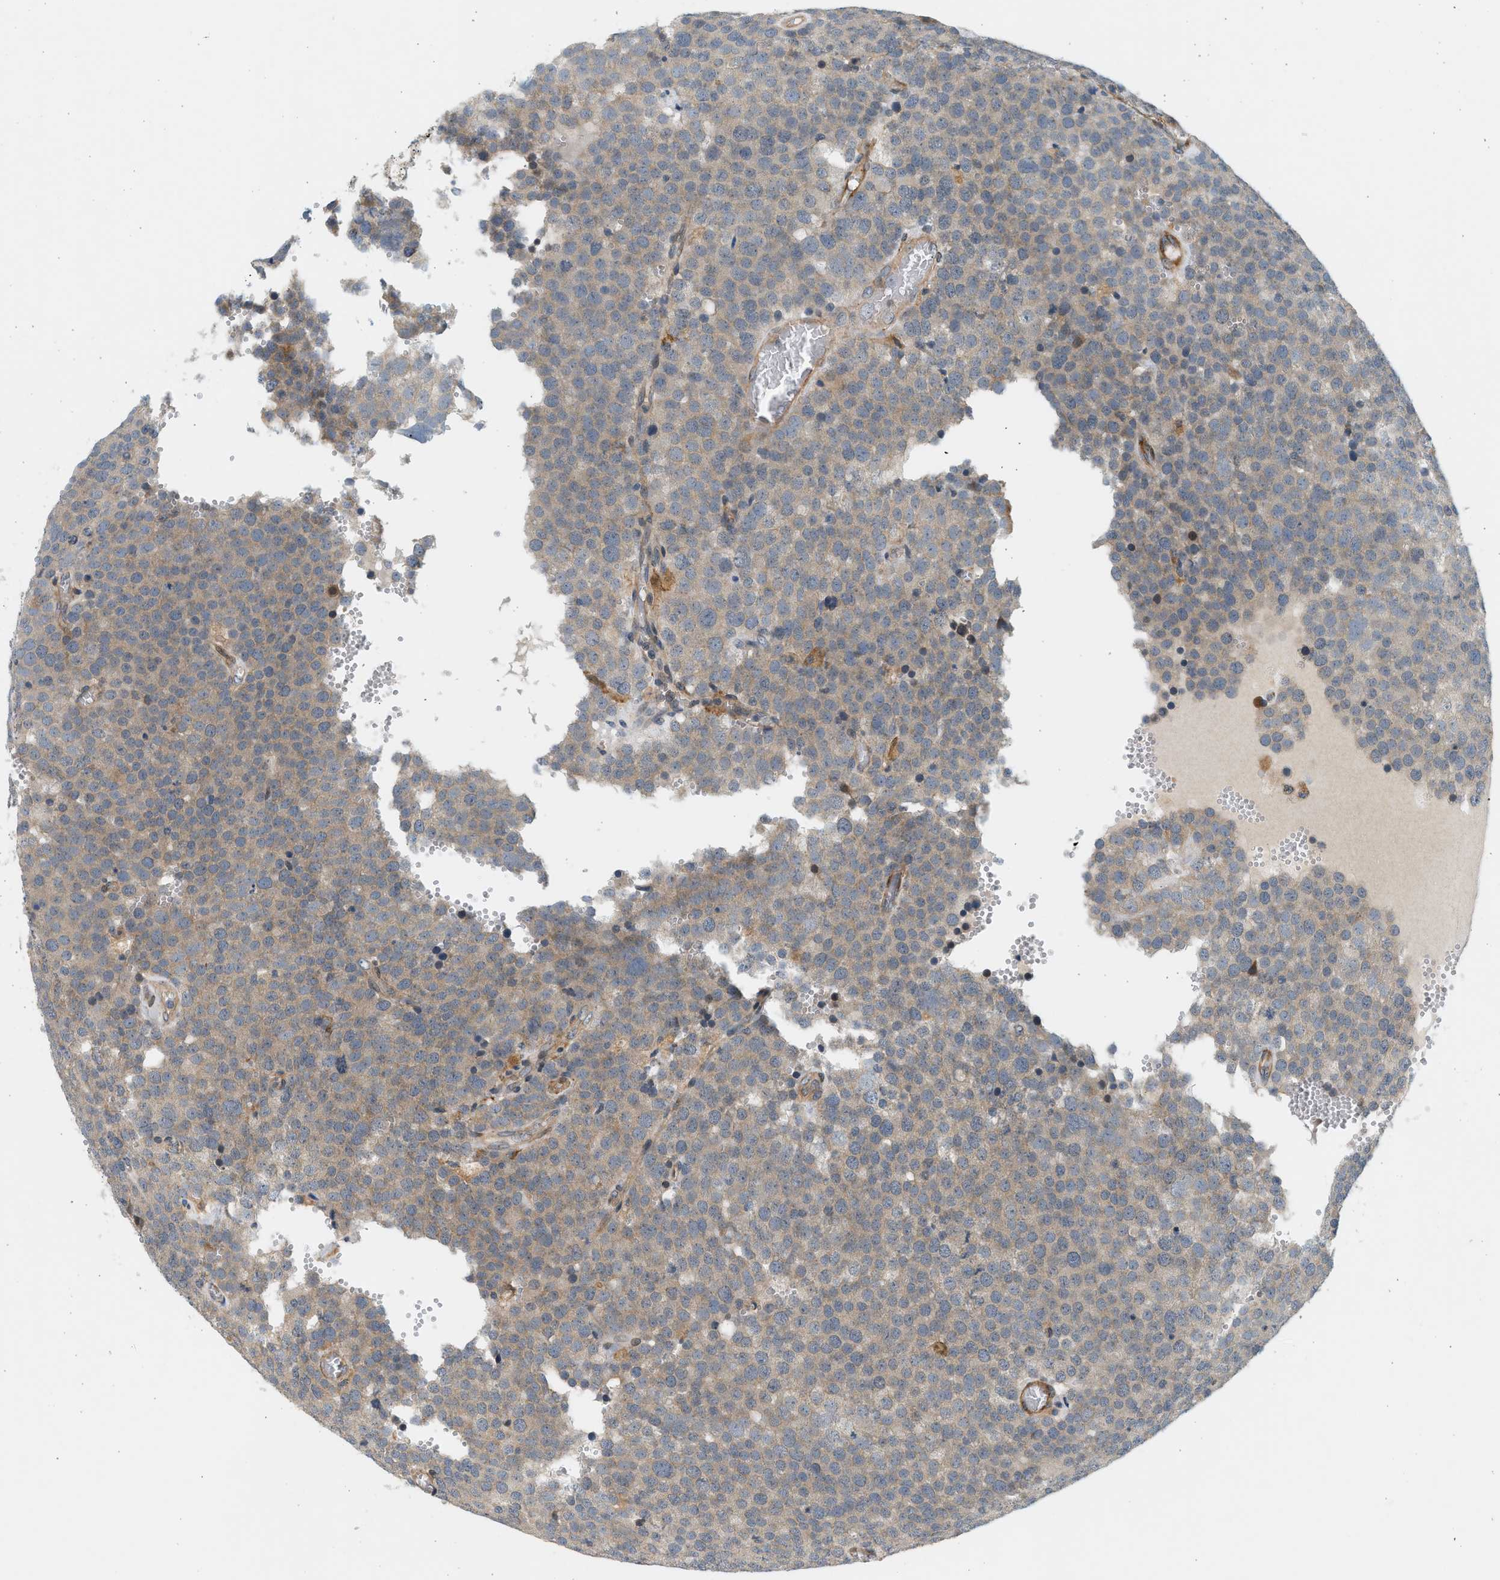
{"staining": {"intensity": "weak", "quantity": "25%-75%", "location": "cytoplasmic/membranous"}, "tissue": "testis cancer", "cell_type": "Tumor cells", "image_type": "cancer", "snomed": [{"axis": "morphology", "description": "Normal tissue, NOS"}, {"axis": "morphology", "description": "Seminoma, NOS"}, {"axis": "topography", "description": "Testis"}], "caption": "Weak cytoplasmic/membranous protein positivity is appreciated in about 25%-75% of tumor cells in seminoma (testis).", "gene": "KDELR2", "patient": {"sex": "male", "age": 71}}